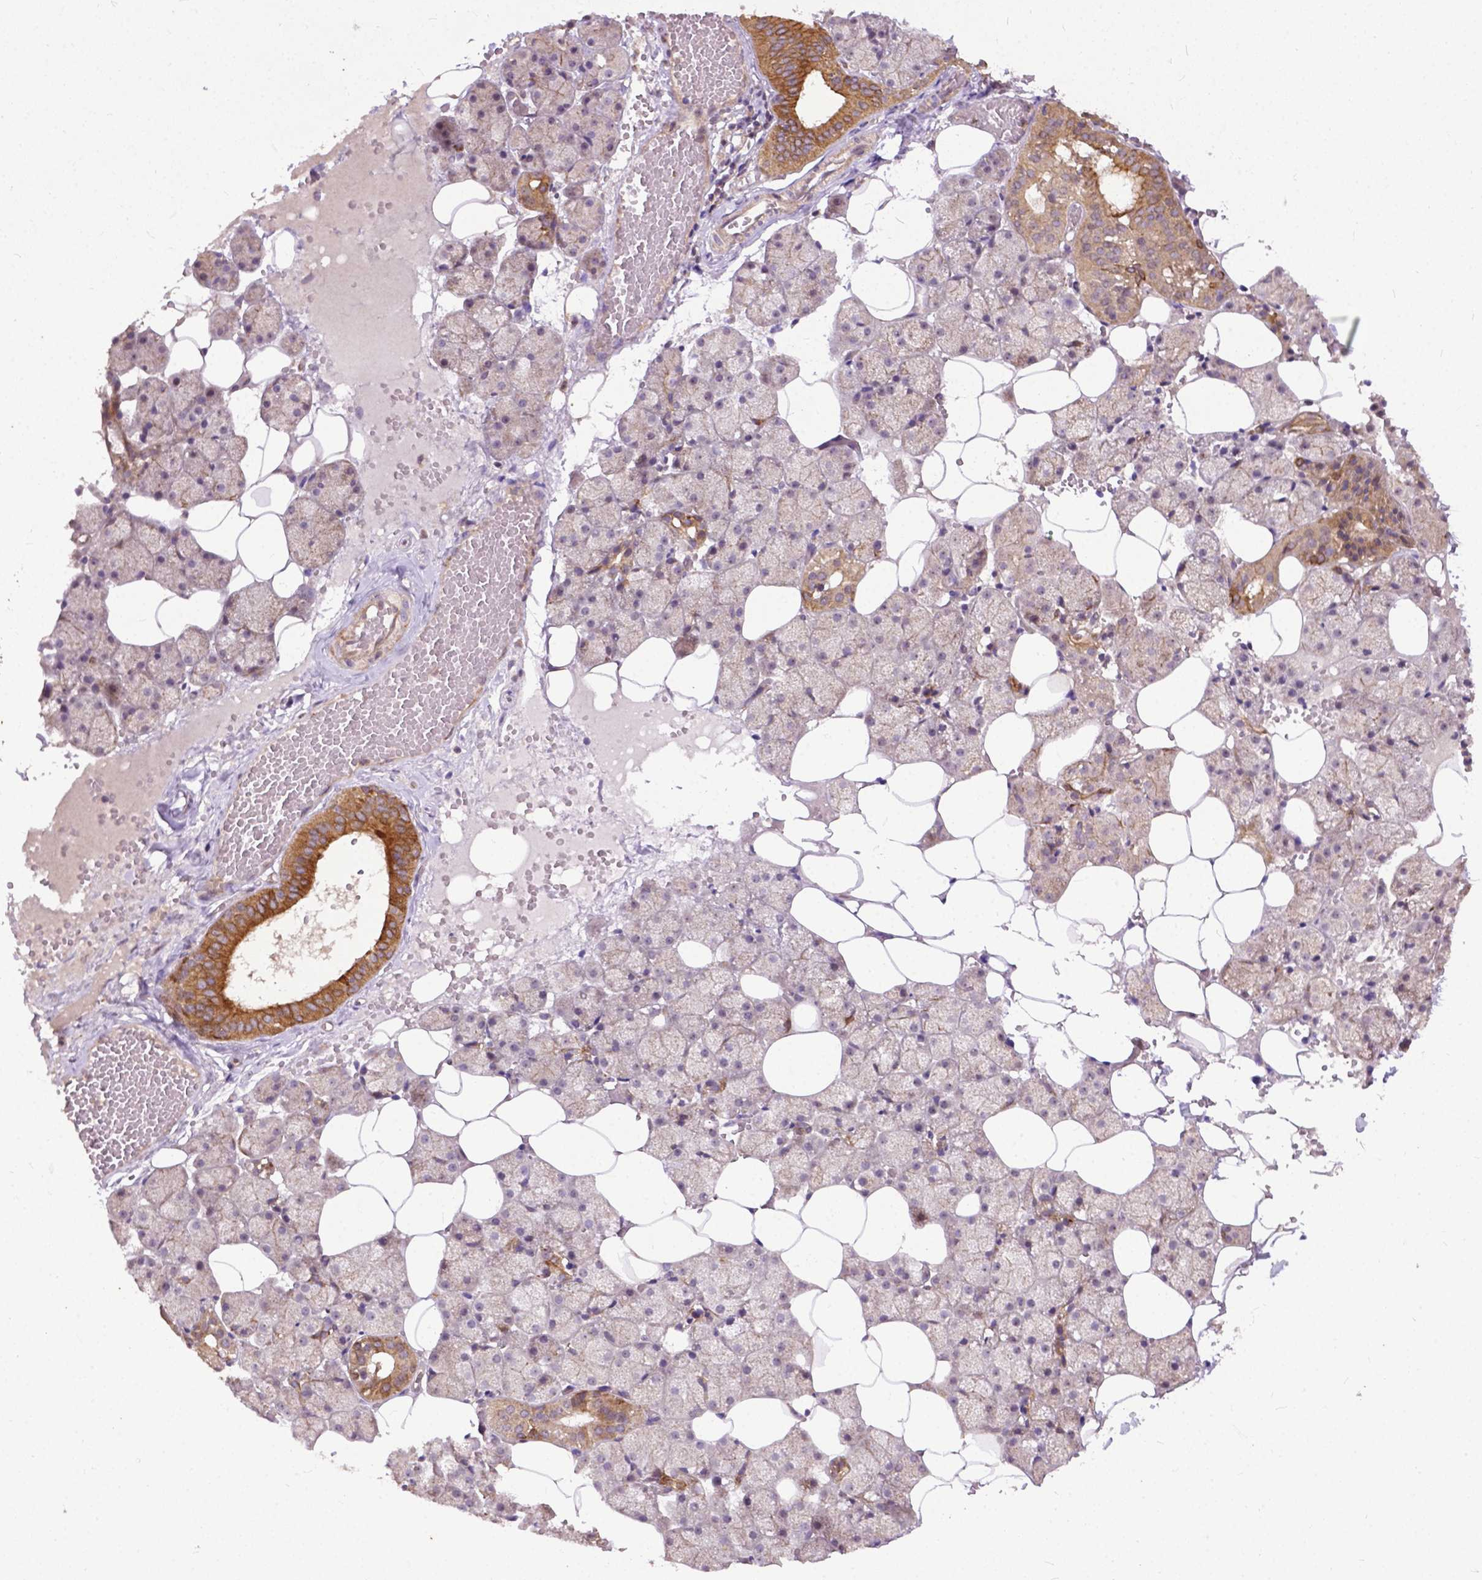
{"staining": {"intensity": "moderate", "quantity": "25%-75%", "location": "cytoplasmic/membranous"}, "tissue": "salivary gland", "cell_type": "Glandular cells", "image_type": "normal", "snomed": [{"axis": "morphology", "description": "Normal tissue, NOS"}, {"axis": "topography", "description": "Salivary gland"}], "caption": "A high-resolution photomicrograph shows immunohistochemistry (IHC) staining of benign salivary gland, which reveals moderate cytoplasmic/membranous expression in approximately 25%-75% of glandular cells.", "gene": "PARP3", "patient": {"sex": "male", "age": 38}}